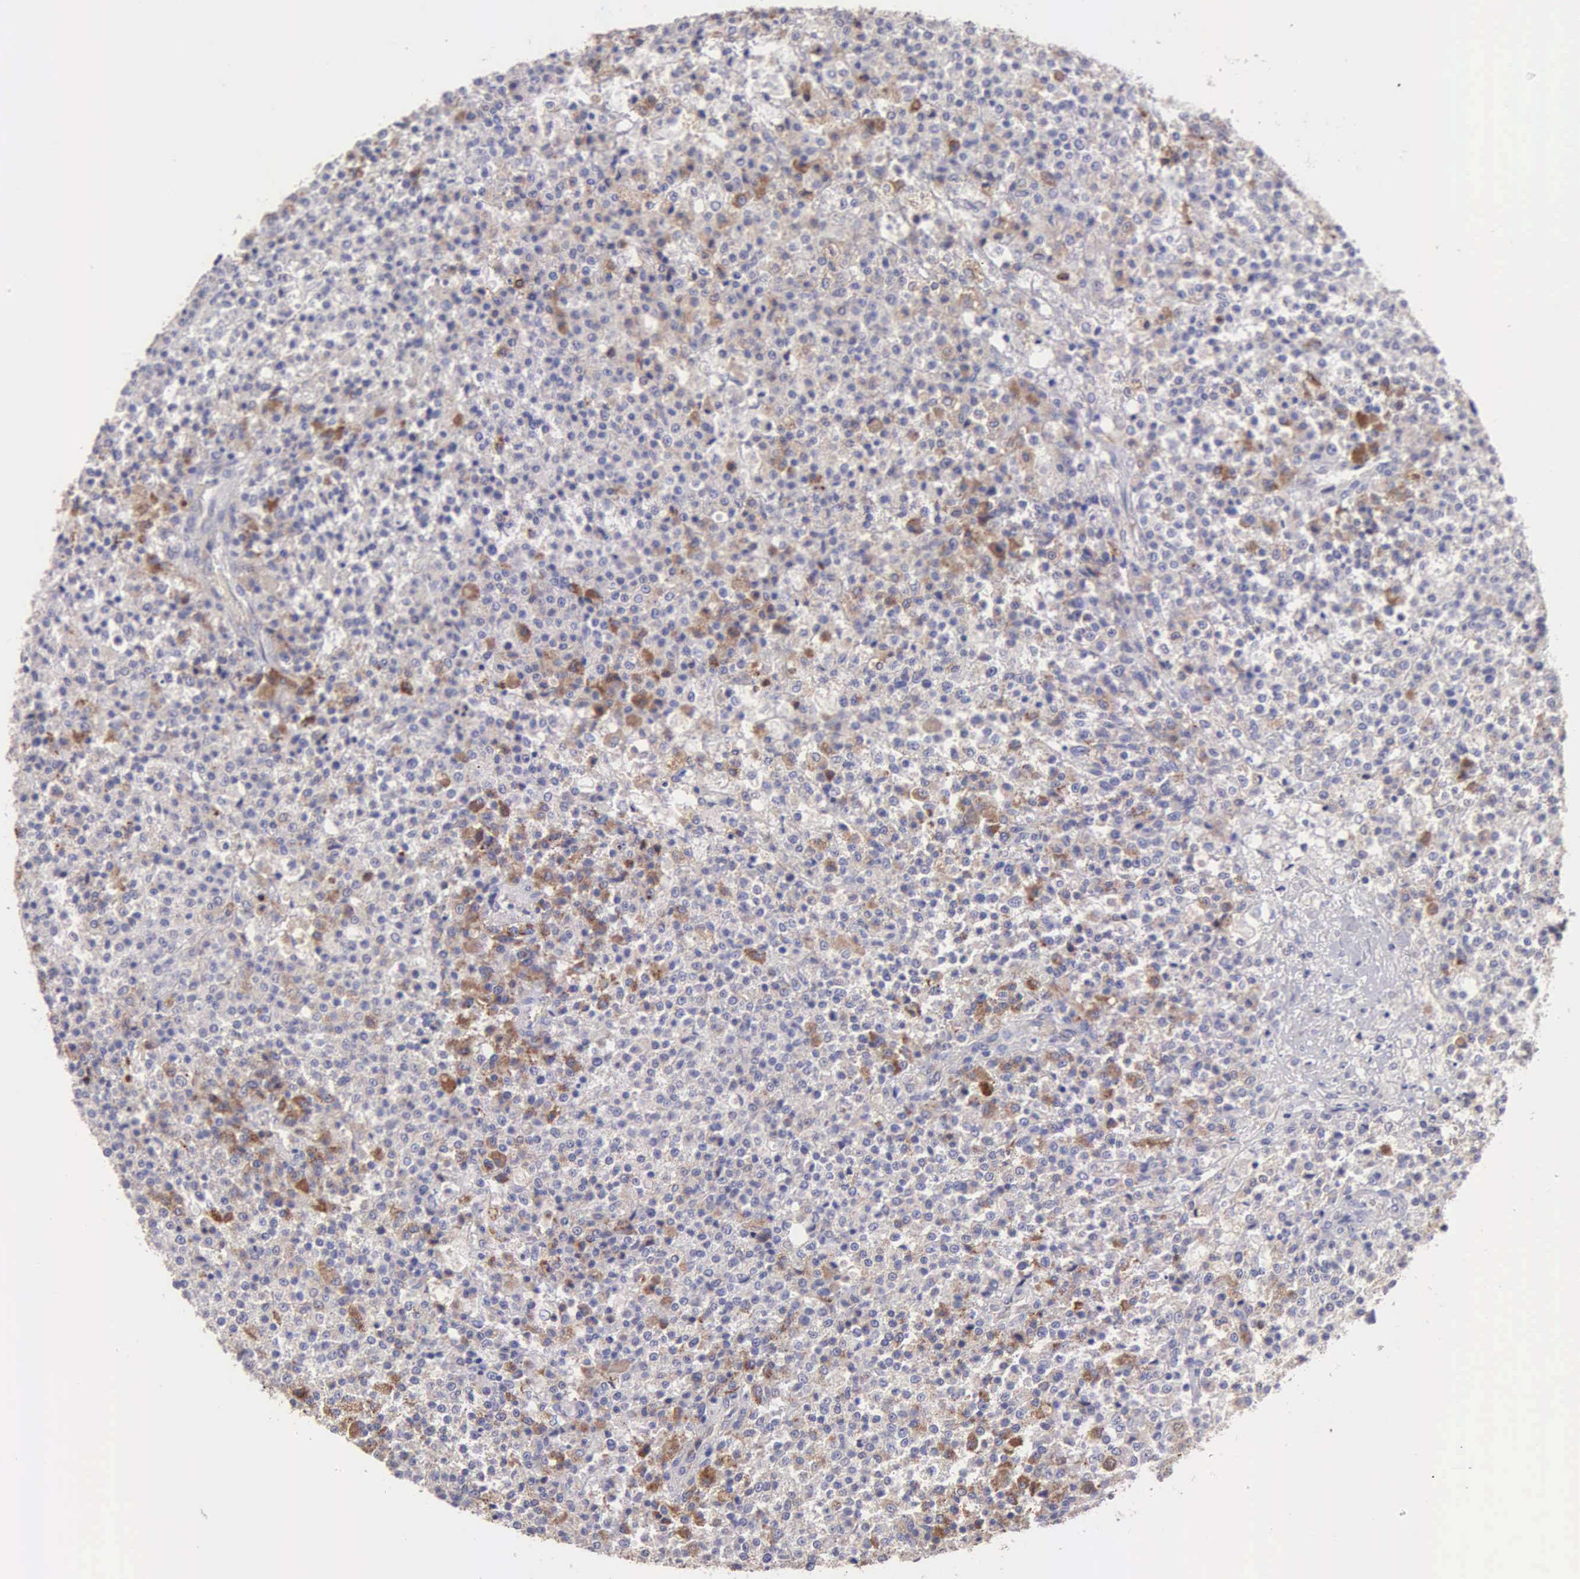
{"staining": {"intensity": "moderate", "quantity": "25%-75%", "location": "cytoplasmic/membranous"}, "tissue": "testis cancer", "cell_type": "Tumor cells", "image_type": "cancer", "snomed": [{"axis": "morphology", "description": "Seminoma, NOS"}, {"axis": "topography", "description": "Testis"}], "caption": "High-magnification brightfield microscopy of testis cancer (seminoma) stained with DAB (brown) and counterstained with hematoxylin (blue). tumor cells exhibit moderate cytoplasmic/membranous expression is present in approximately25%-75% of cells.", "gene": "APP", "patient": {"sex": "male", "age": 59}}